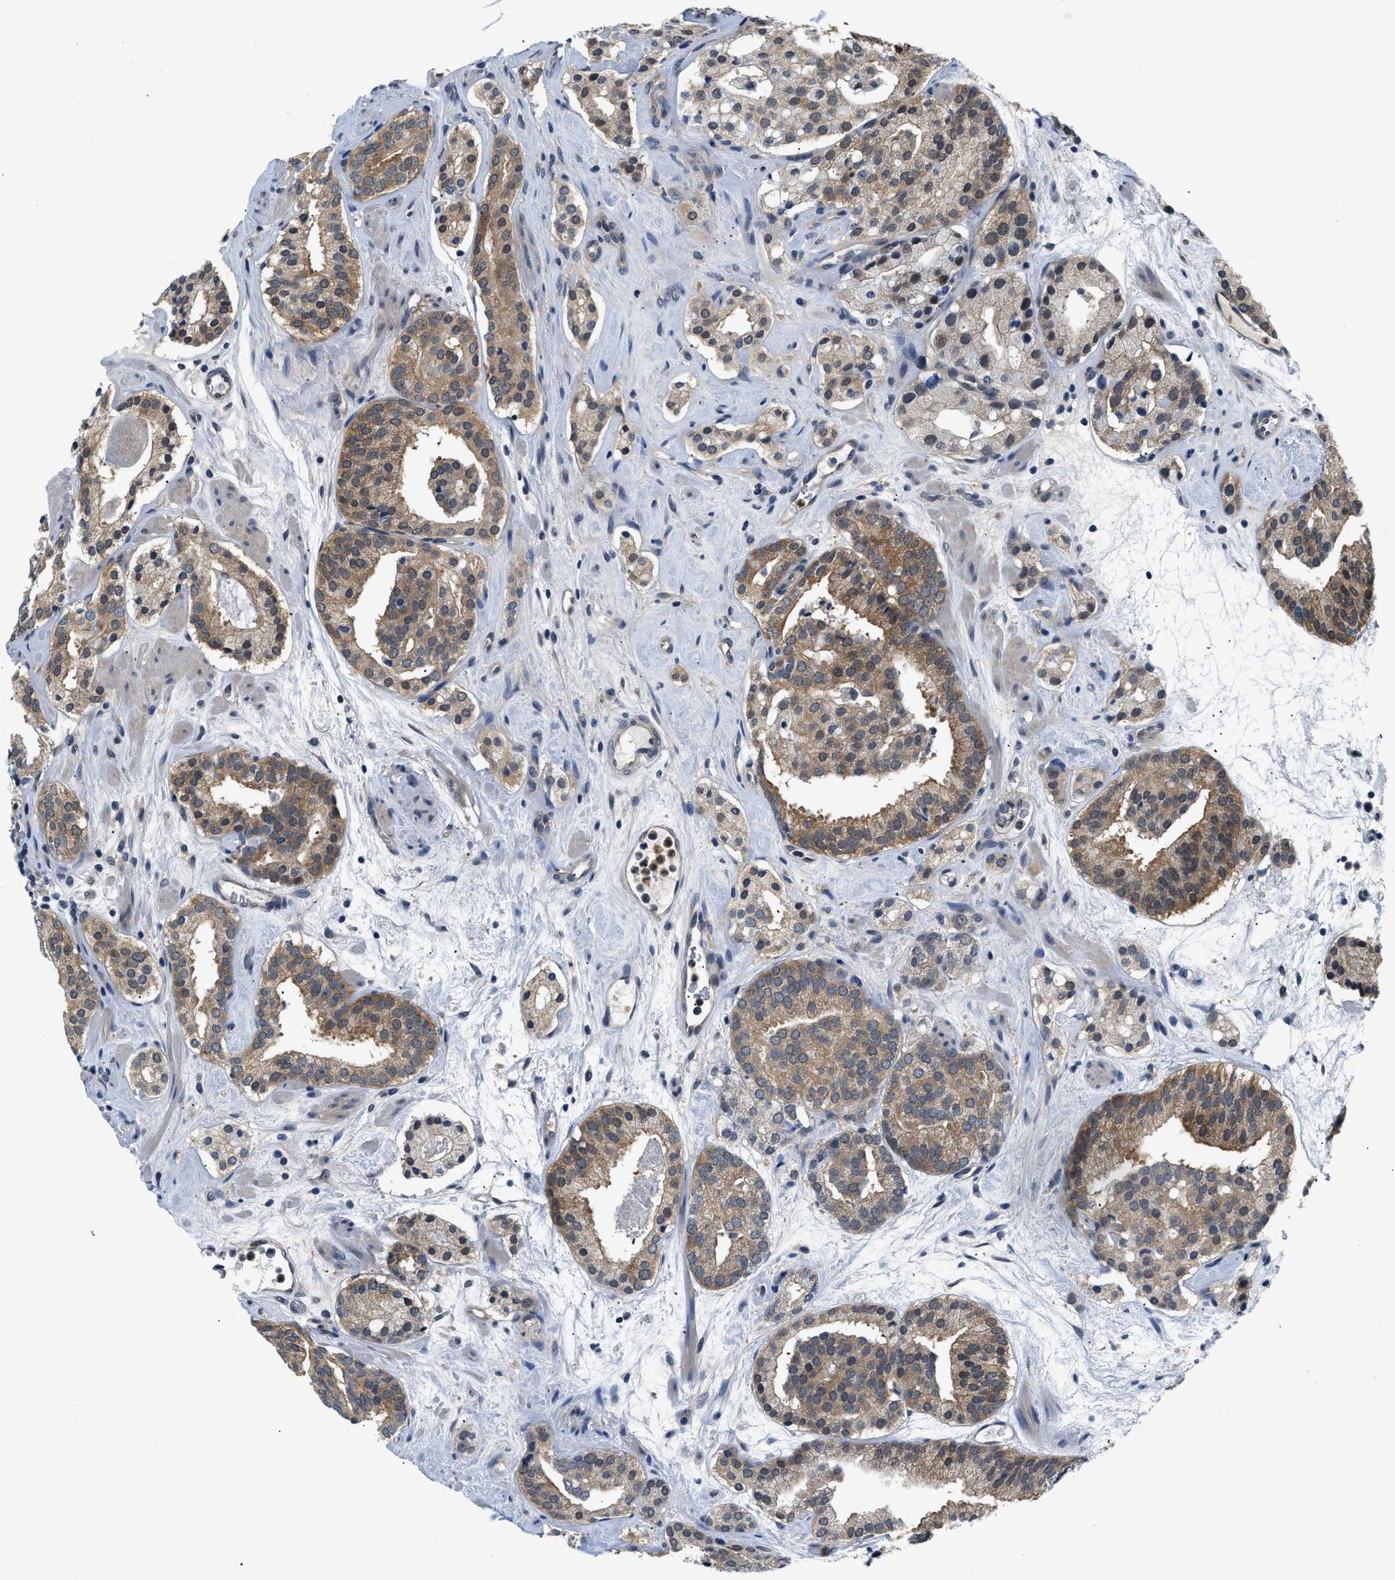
{"staining": {"intensity": "moderate", "quantity": ">75%", "location": "cytoplasmic/membranous"}, "tissue": "prostate cancer", "cell_type": "Tumor cells", "image_type": "cancer", "snomed": [{"axis": "morphology", "description": "Adenocarcinoma, Low grade"}, {"axis": "topography", "description": "Prostate"}], "caption": "A photomicrograph showing moderate cytoplasmic/membranous expression in about >75% of tumor cells in prostate cancer (adenocarcinoma (low-grade)), as visualized by brown immunohistochemical staining.", "gene": "SMAD4", "patient": {"sex": "male", "age": 69}}